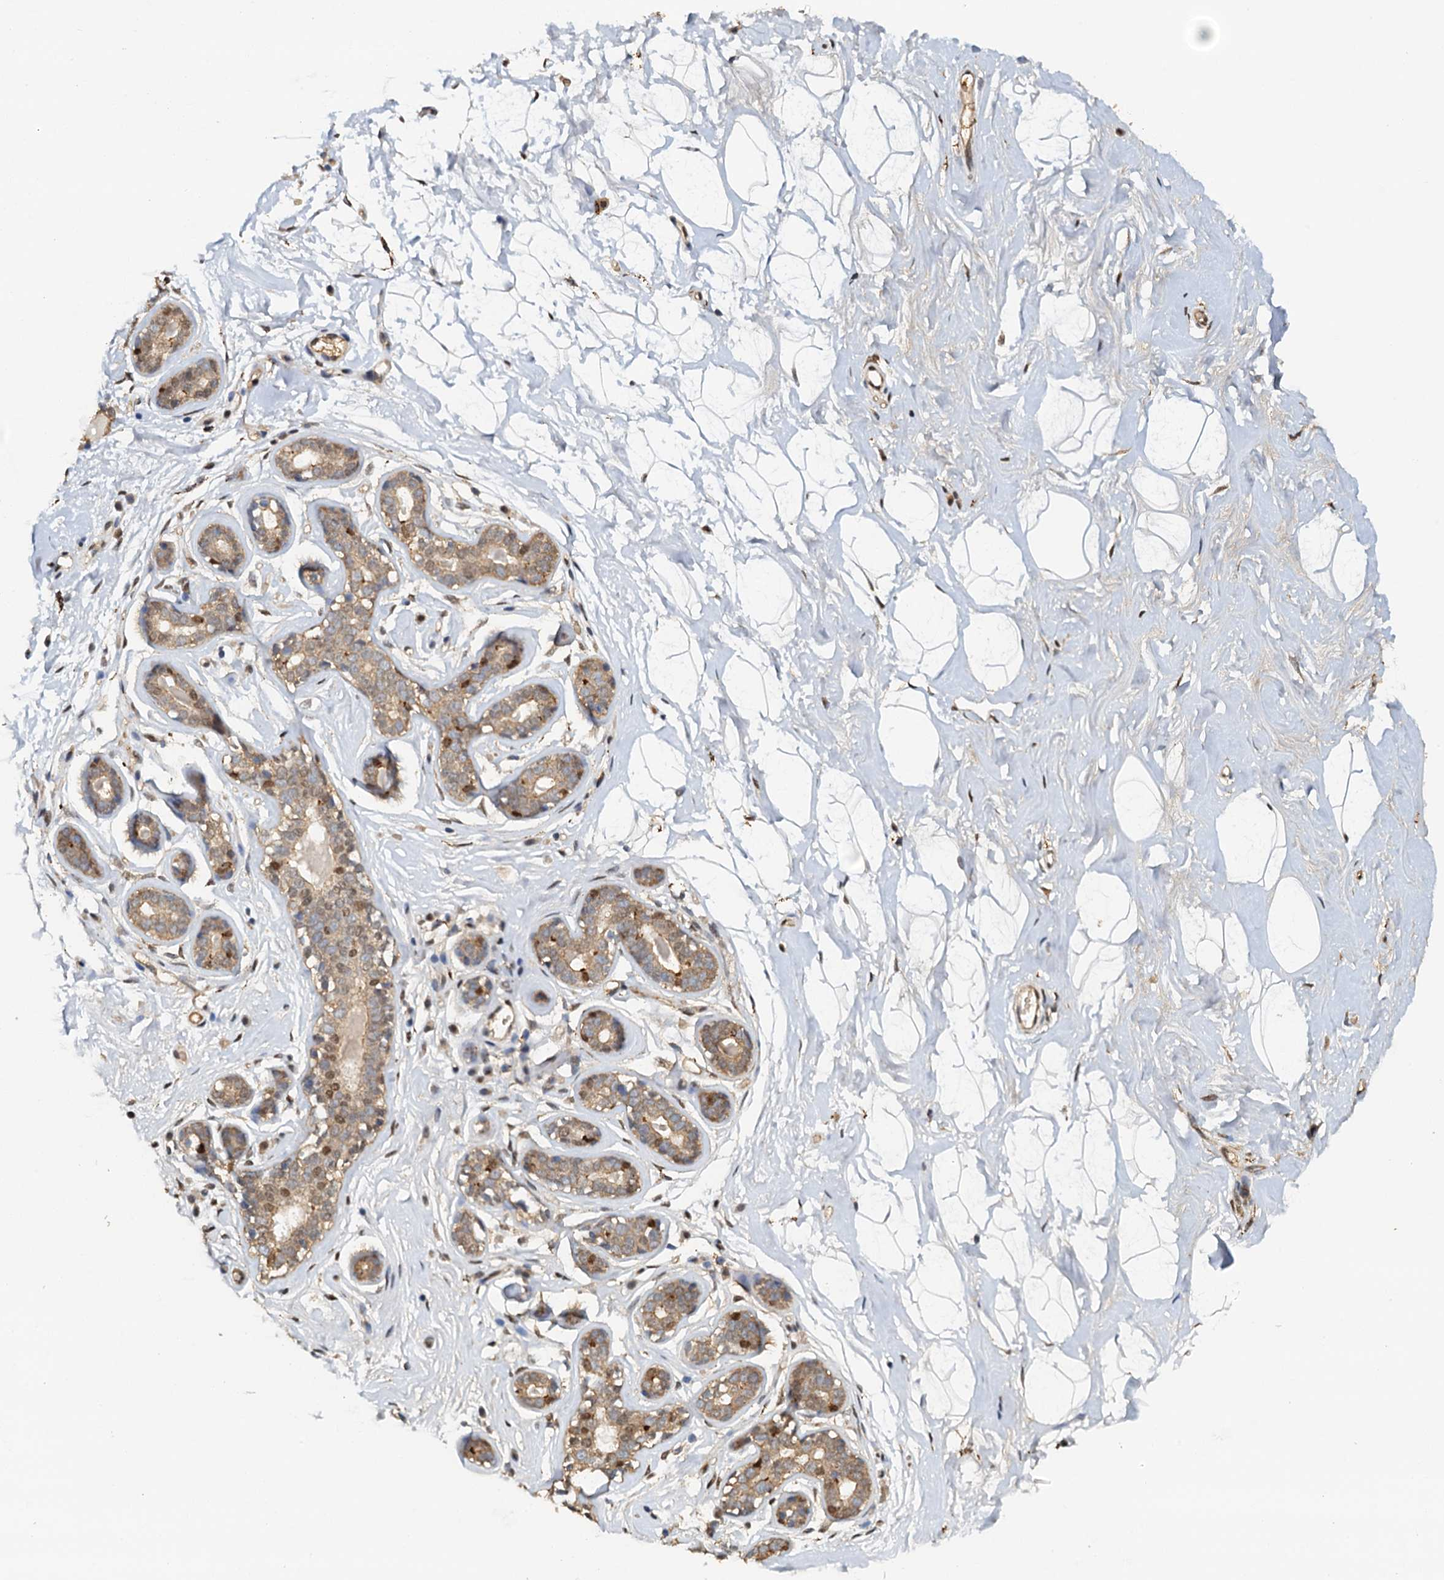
{"staining": {"intensity": "negative", "quantity": "none", "location": "none"}, "tissue": "breast", "cell_type": "Adipocytes", "image_type": "normal", "snomed": [{"axis": "morphology", "description": "Normal tissue, NOS"}, {"axis": "morphology", "description": "Adenoma, NOS"}, {"axis": "topography", "description": "Breast"}], "caption": "A high-resolution micrograph shows immunohistochemistry (IHC) staining of unremarkable breast, which exhibits no significant staining in adipocytes.", "gene": "UBL7", "patient": {"sex": "female", "age": 23}}